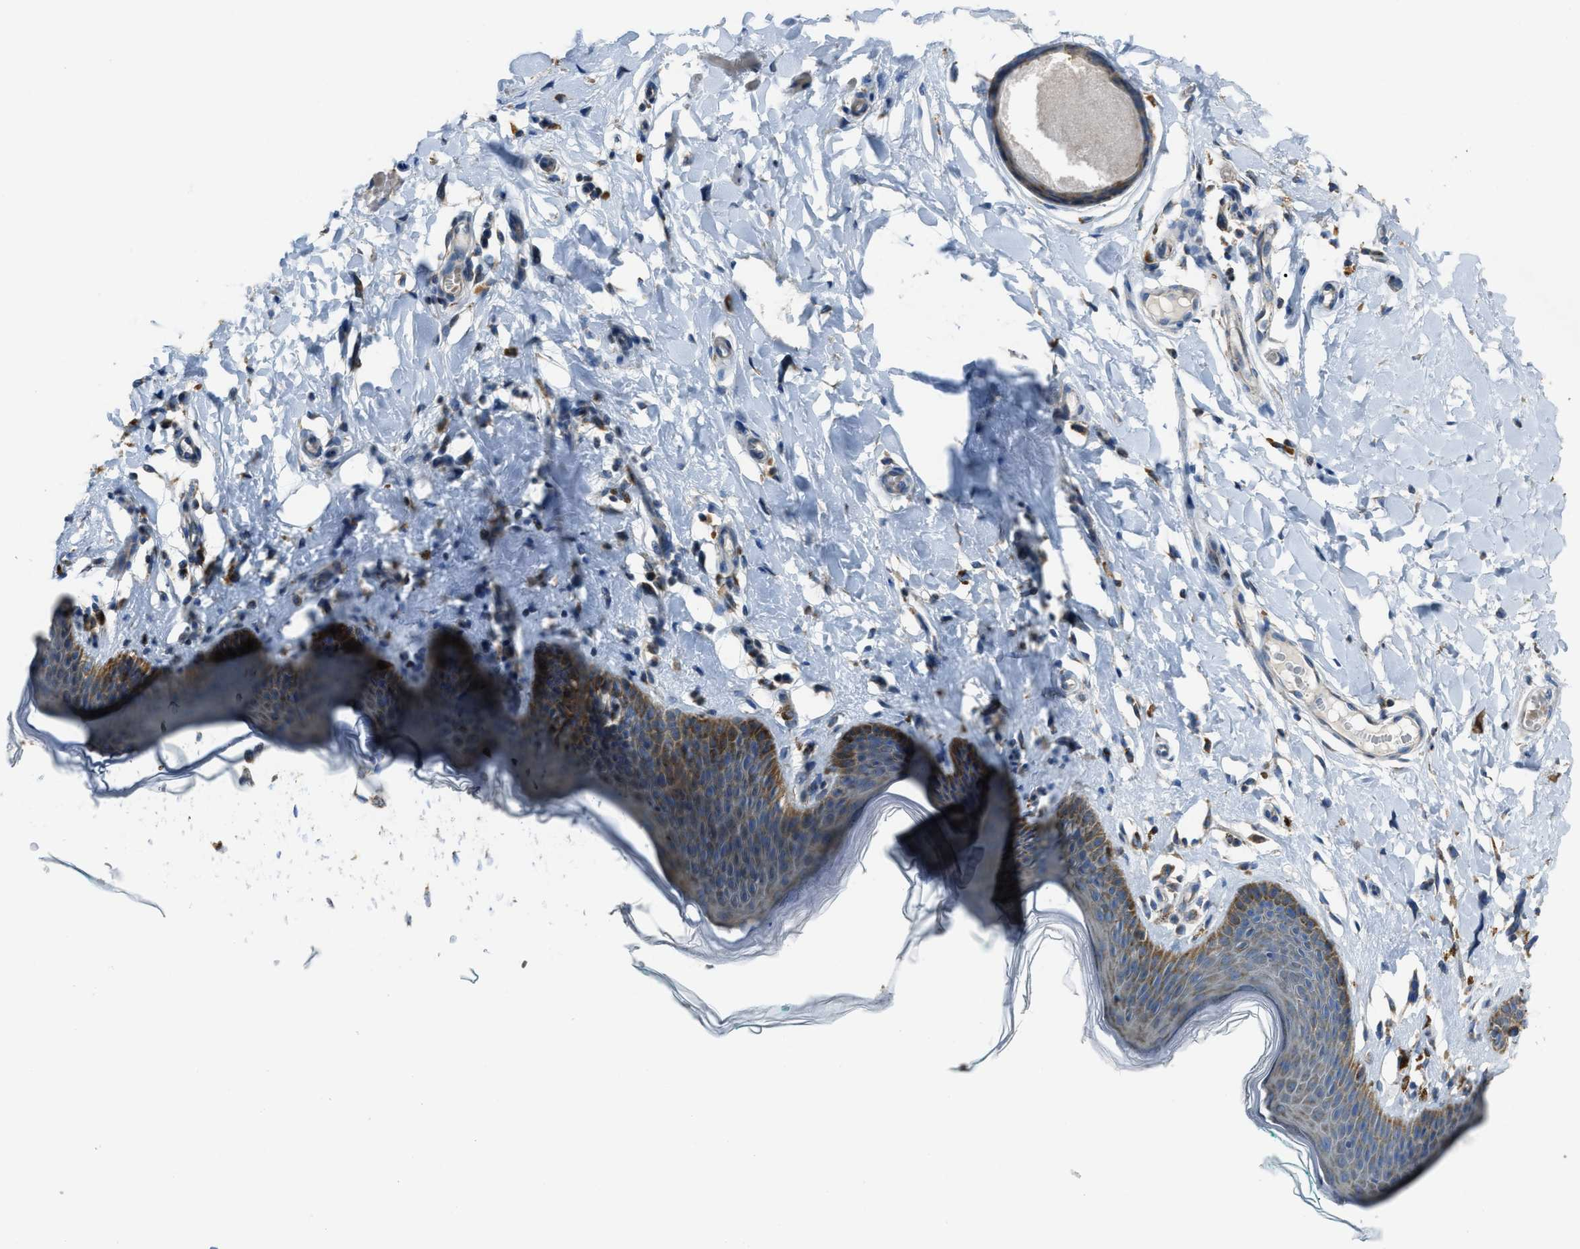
{"staining": {"intensity": "moderate", "quantity": "25%-75%", "location": "cytoplasmic/membranous"}, "tissue": "skin", "cell_type": "Epidermal cells", "image_type": "normal", "snomed": [{"axis": "morphology", "description": "Normal tissue, NOS"}, {"axis": "topography", "description": "Vulva"}], "caption": "Protein staining exhibits moderate cytoplasmic/membranous positivity in about 25%-75% of epidermal cells in normal skin. The staining was performed using DAB (3,3'-diaminobenzidine), with brown indicating positive protein expression. Nuclei are stained blue with hematoxylin.", "gene": "SLC25A11", "patient": {"sex": "female", "age": 66}}